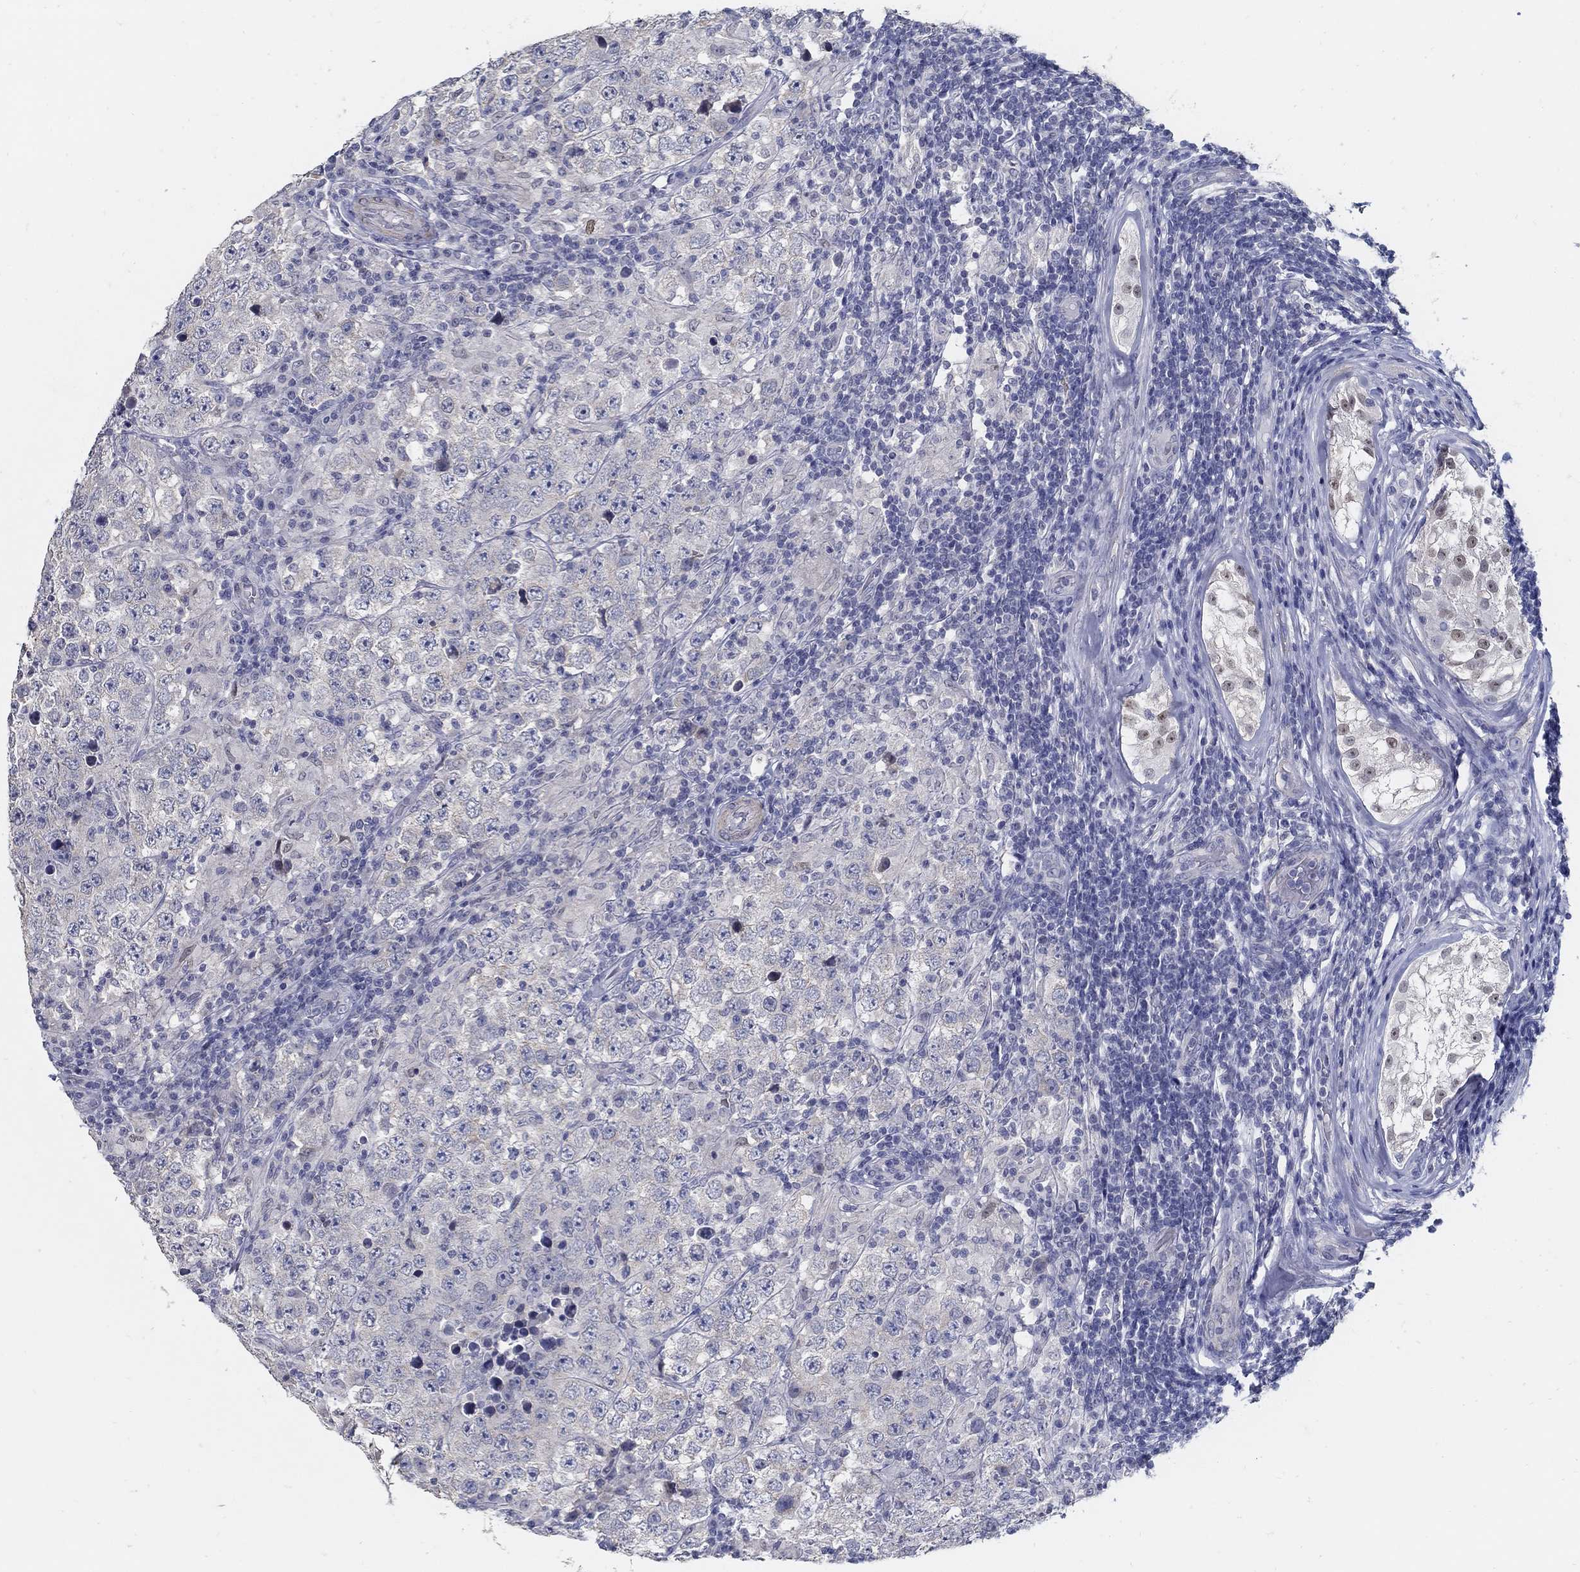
{"staining": {"intensity": "negative", "quantity": "none", "location": "none"}, "tissue": "testis cancer", "cell_type": "Tumor cells", "image_type": "cancer", "snomed": [{"axis": "morphology", "description": "Seminoma, NOS"}, {"axis": "morphology", "description": "Carcinoma, Embryonal, NOS"}, {"axis": "topography", "description": "Testis"}], "caption": "A high-resolution micrograph shows immunohistochemistry (IHC) staining of testis cancer, which reveals no significant staining in tumor cells.", "gene": "USP29", "patient": {"sex": "male", "age": 41}}